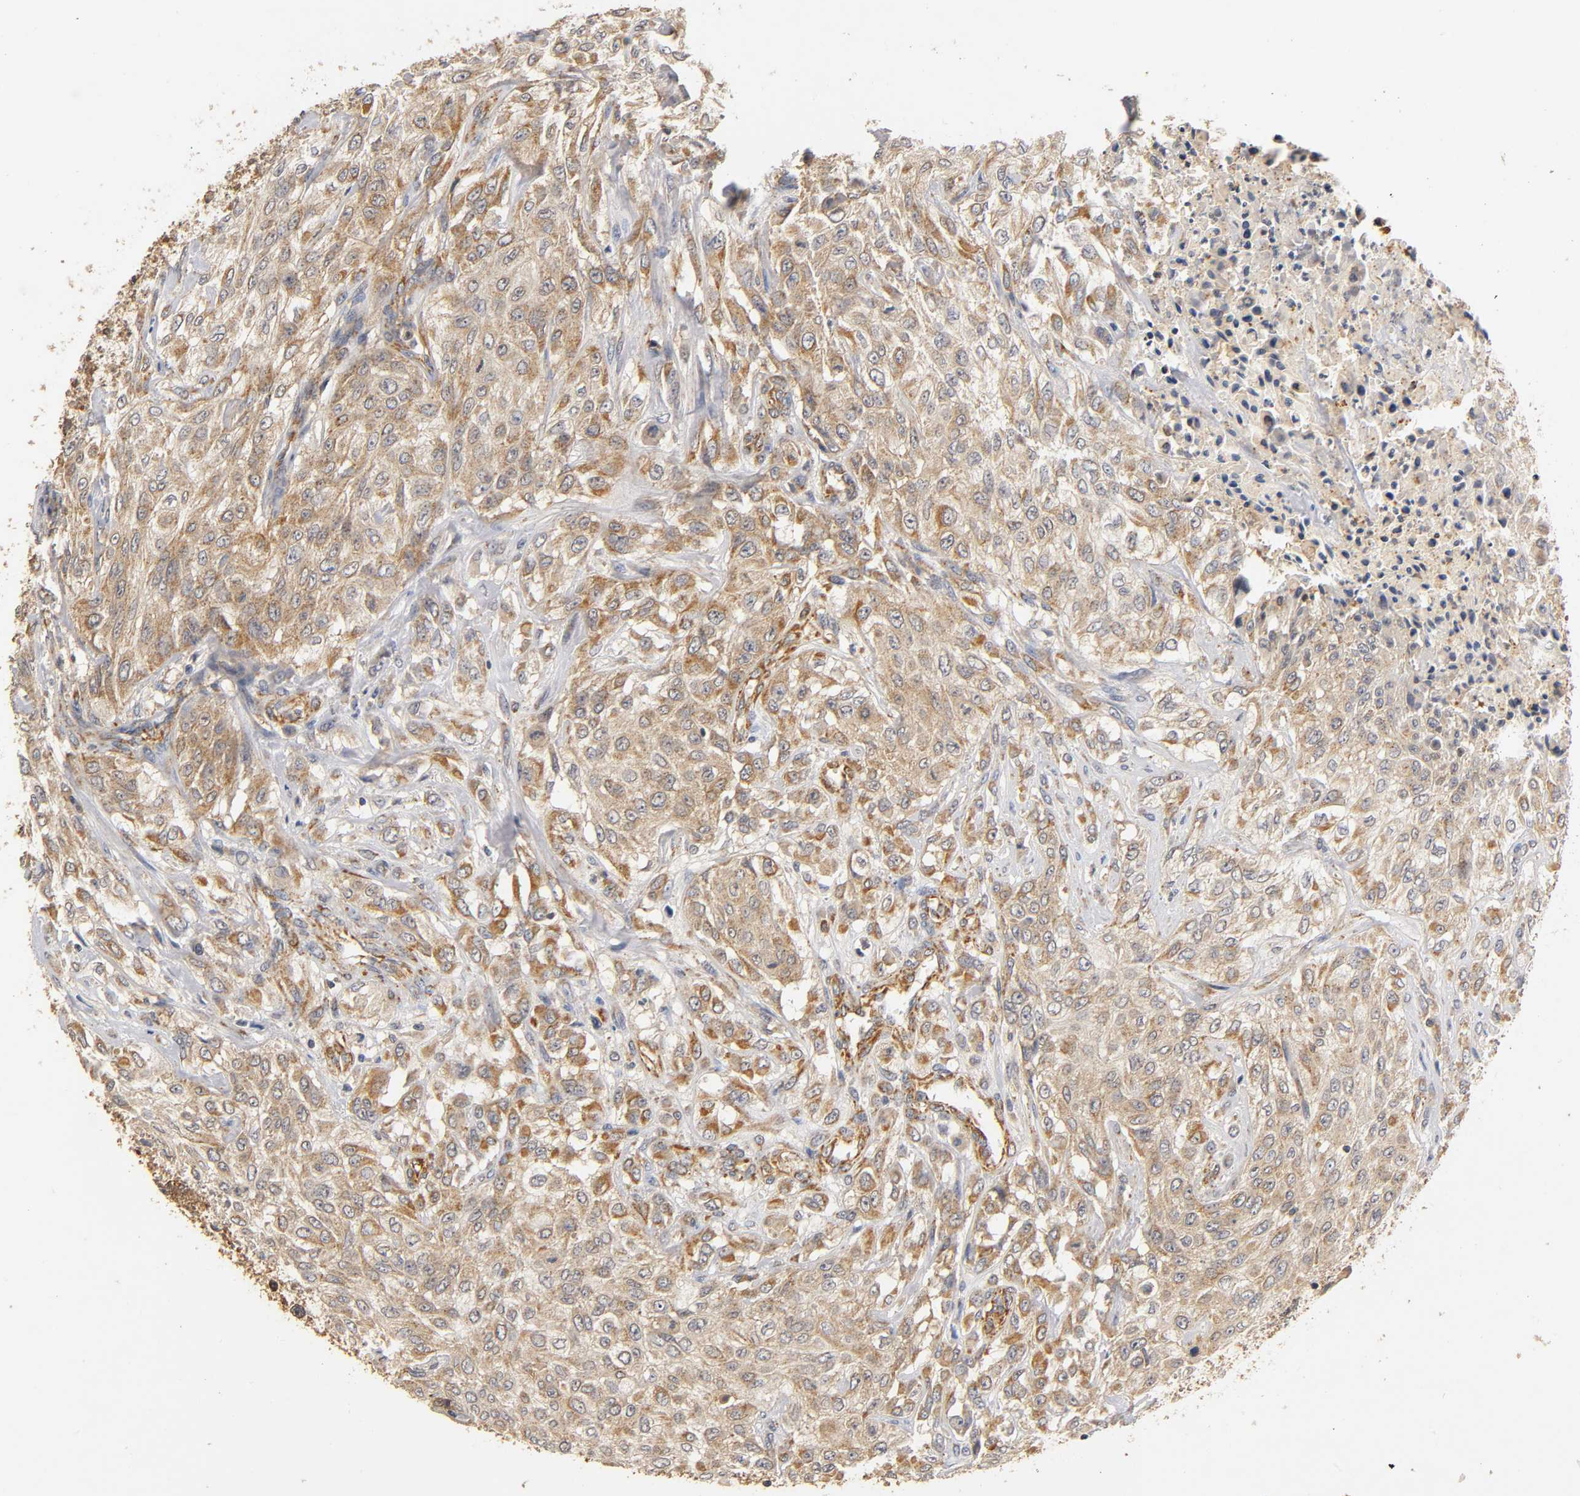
{"staining": {"intensity": "moderate", "quantity": ">75%", "location": "cytoplasmic/membranous"}, "tissue": "urothelial cancer", "cell_type": "Tumor cells", "image_type": "cancer", "snomed": [{"axis": "morphology", "description": "Urothelial carcinoma, High grade"}, {"axis": "topography", "description": "Urinary bladder"}], "caption": "Immunohistochemical staining of high-grade urothelial carcinoma shows medium levels of moderate cytoplasmic/membranous expression in about >75% of tumor cells.", "gene": "SCAP", "patient": {"sex": "male", "age": 57}}